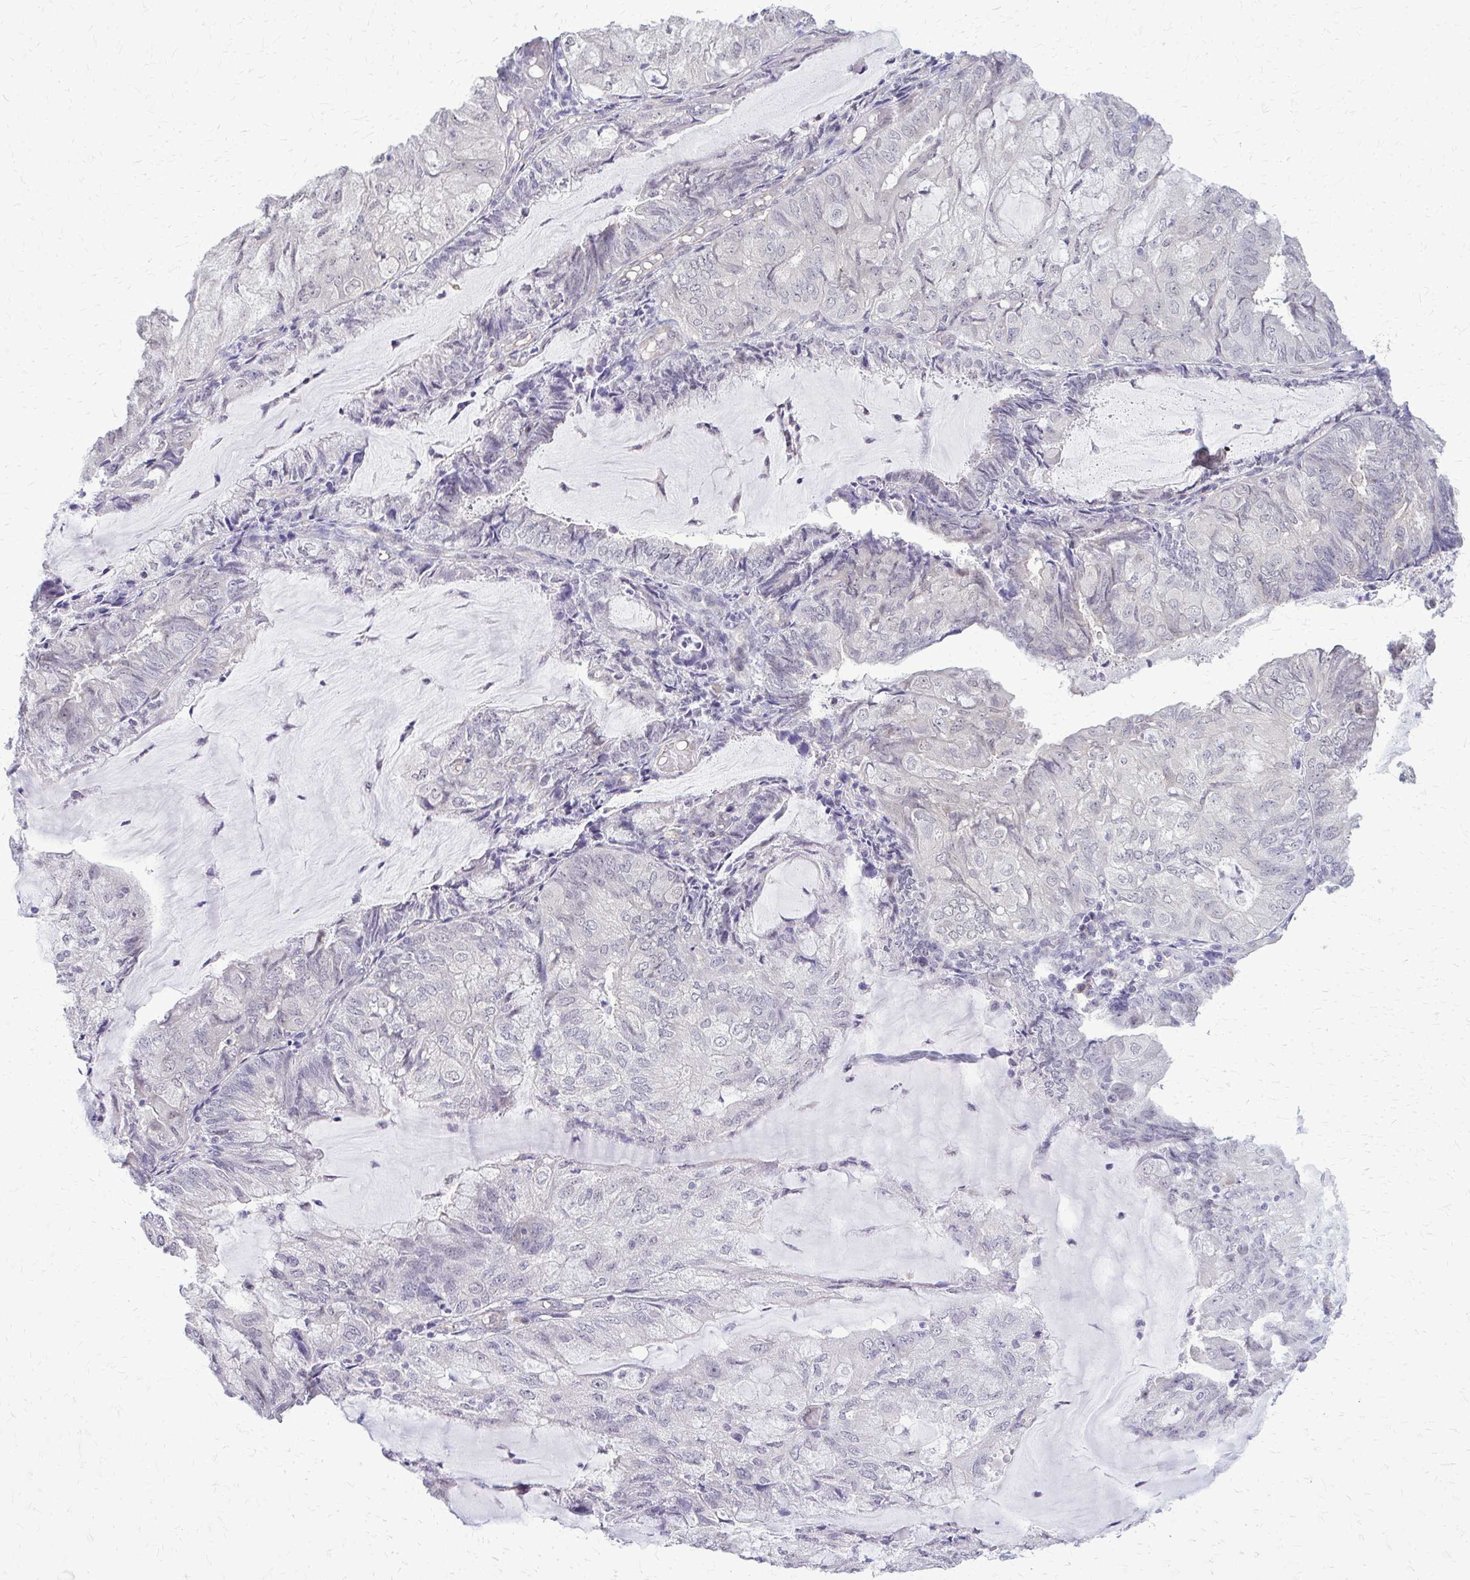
{"staining": {"intensity": "negative", "quantity": "none", "location": "none"}, "tissue": "endometrial cancer", "cell_type": "Tumor cells", "image_type": "cancer", "snomed": [{"axis": "morphology", "description": "Adenocarcinoma, NOS"}, {"axis": "topography", "description": "Endometrium"}], "caption": "High magnification brightfield microscopy of endometrial cancer (adenocarcinoma) stained with DAB (brown) and counterstained with hematoxylin (blue): tumor cells show no significant expression.", "gene": "PLCB1", "patient": {"sex": "female", "age": 81}}